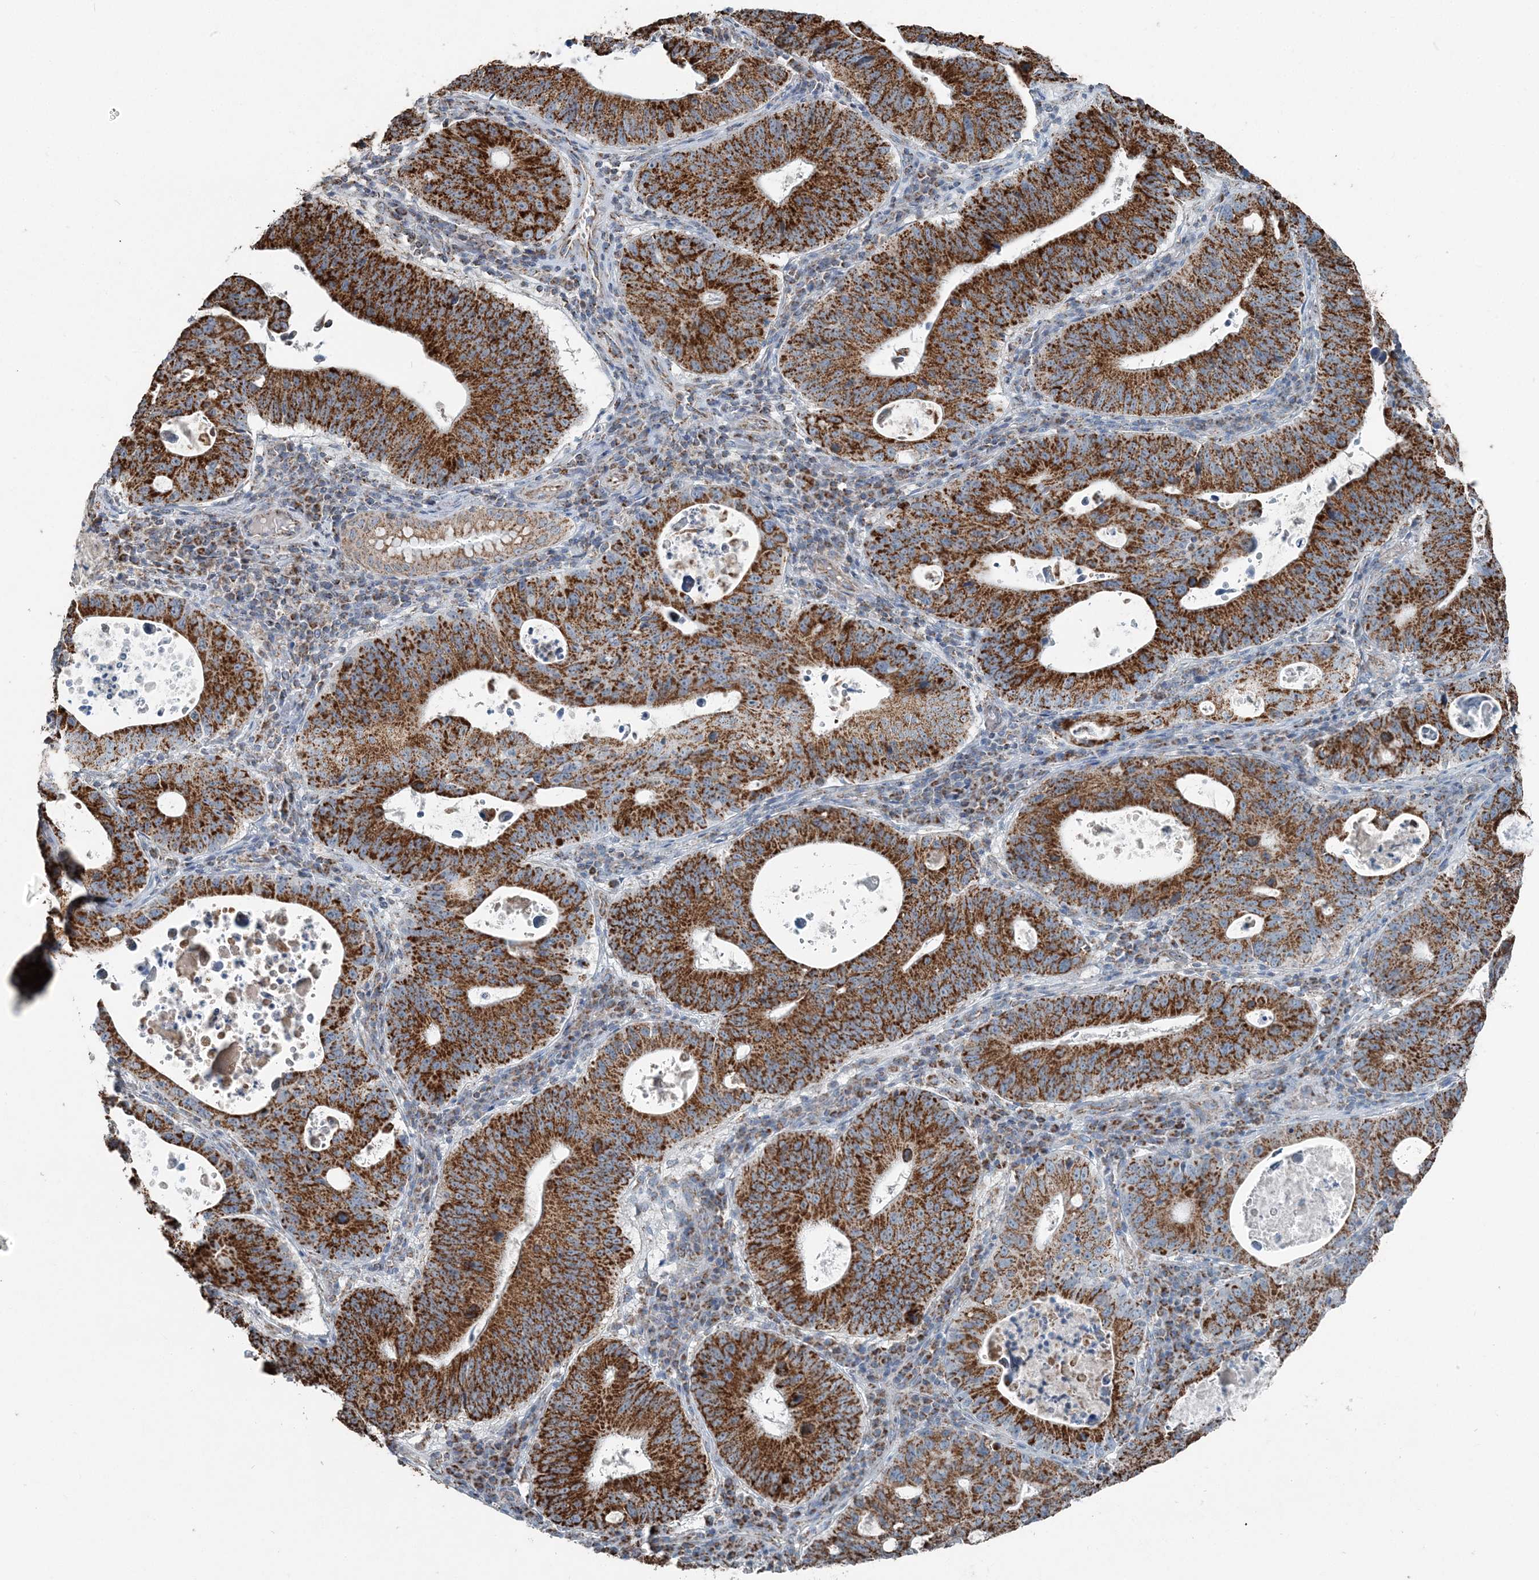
{"staining": {"intensity": "strong", "quantity": ">75%", "location": "cytoplasmic/membranous"}, "tissue": "stomach cancer", "cell_type": "Tumor cells", "image_type": "cancer", "snomed": [{"axis": "morphology", "description": "Adenocarcinoma, NOS"}, {"axis": "topography", "description": "Stomach"}], "caption": "Tumor cells display strong cytoplasmic/membranous staining in about >75% of cells in stomach cancer (adenocarcinoma).", "gene": "SUCLG1", "patient": {"sex": "male", "age": 59}}